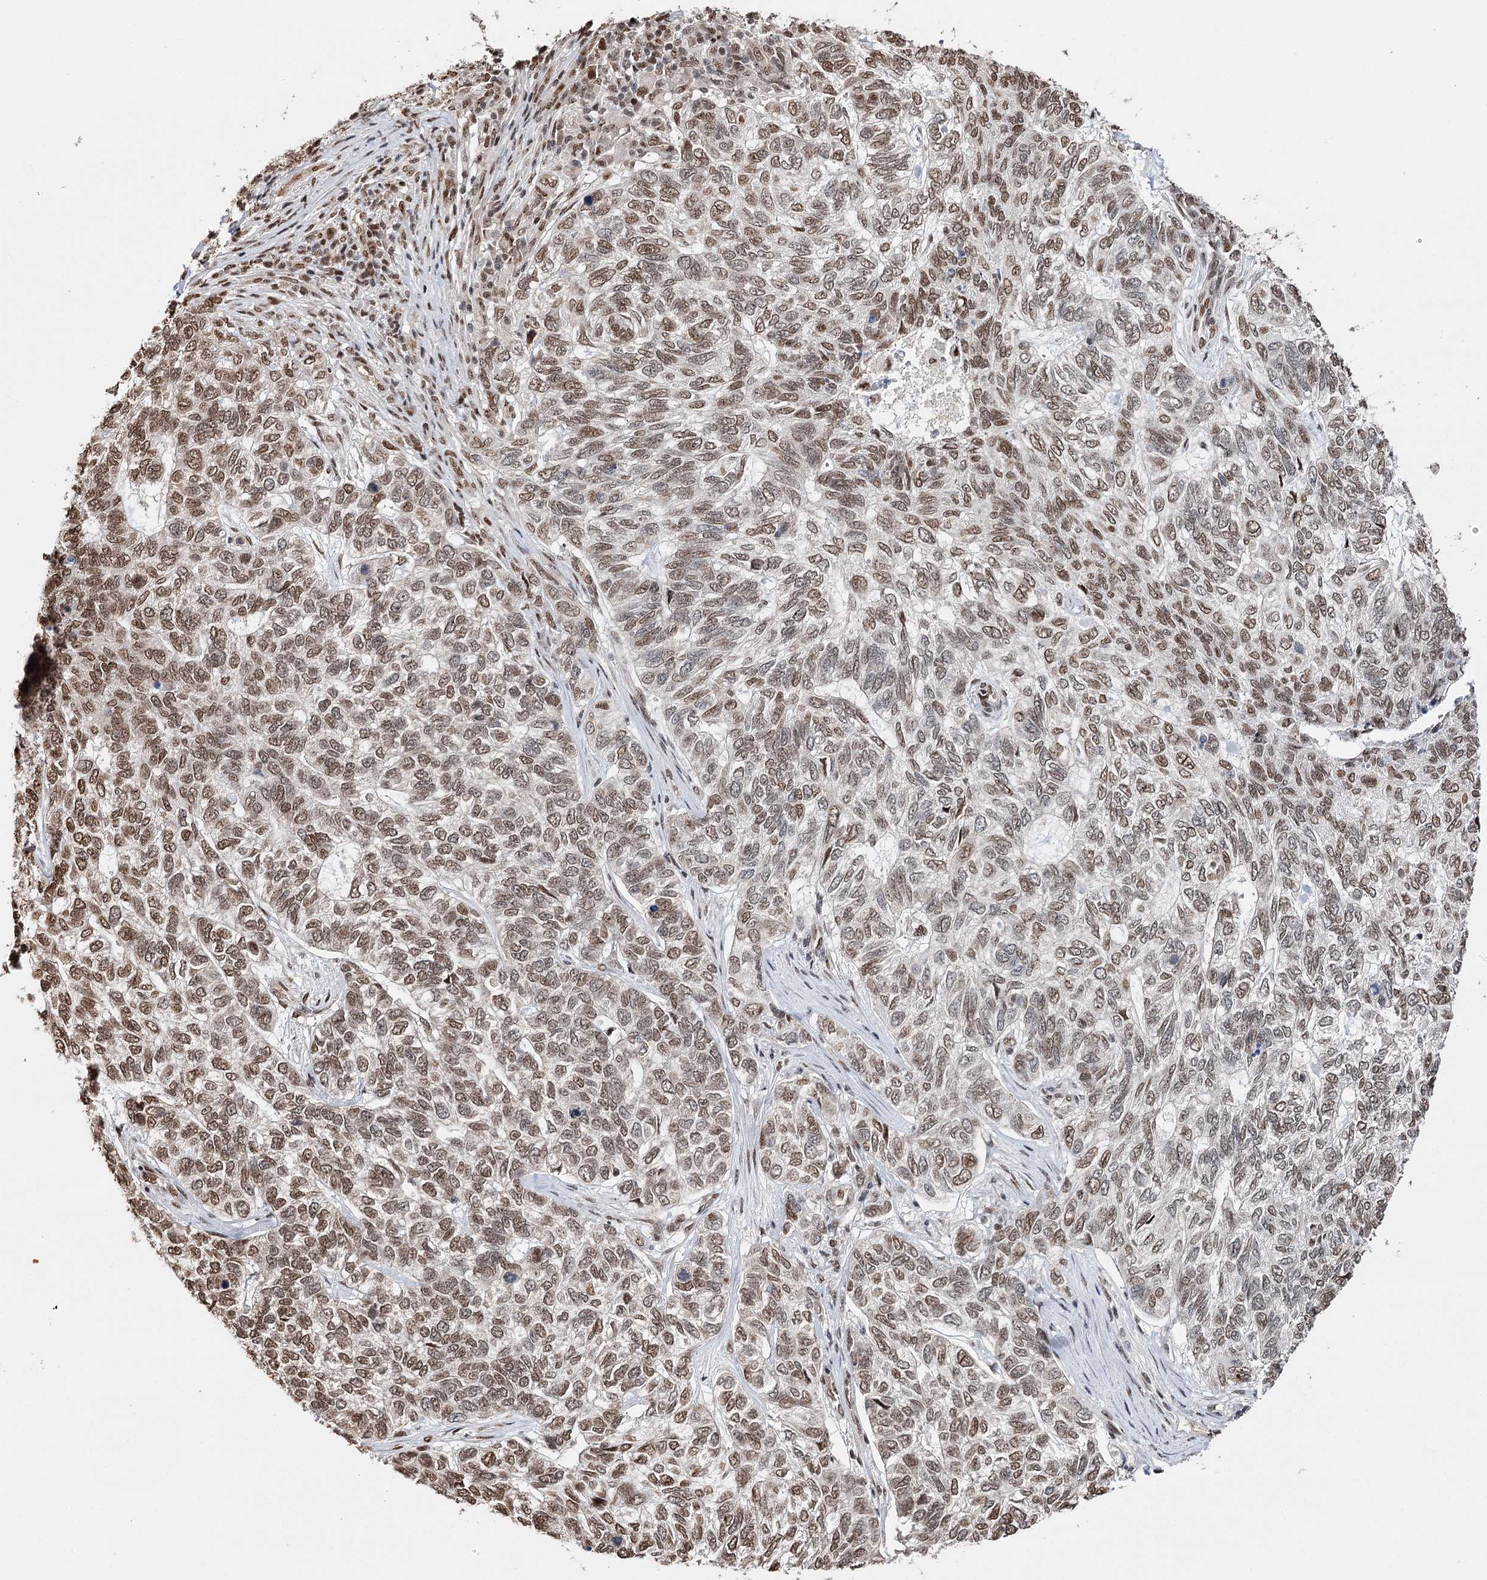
{"staining": {"intensity": "moderate", "quantity": "25%-75%", "location": "nuclear"}, "tissue": "skin cancer", "cell_type": "Tumor cells", "image_type": "cancer", "snomed": [{"axis": "morphology", "description": "Basal cell carcinoma"}, {"axis": "topography", "description": "Skin"}], "caption": "Skin cancer tissue reveals moderate nuclear staining in approximately 25%-75% of tumor cells", "gene": "RPS27A", "patient": {"sex": "female", "age": 65}}